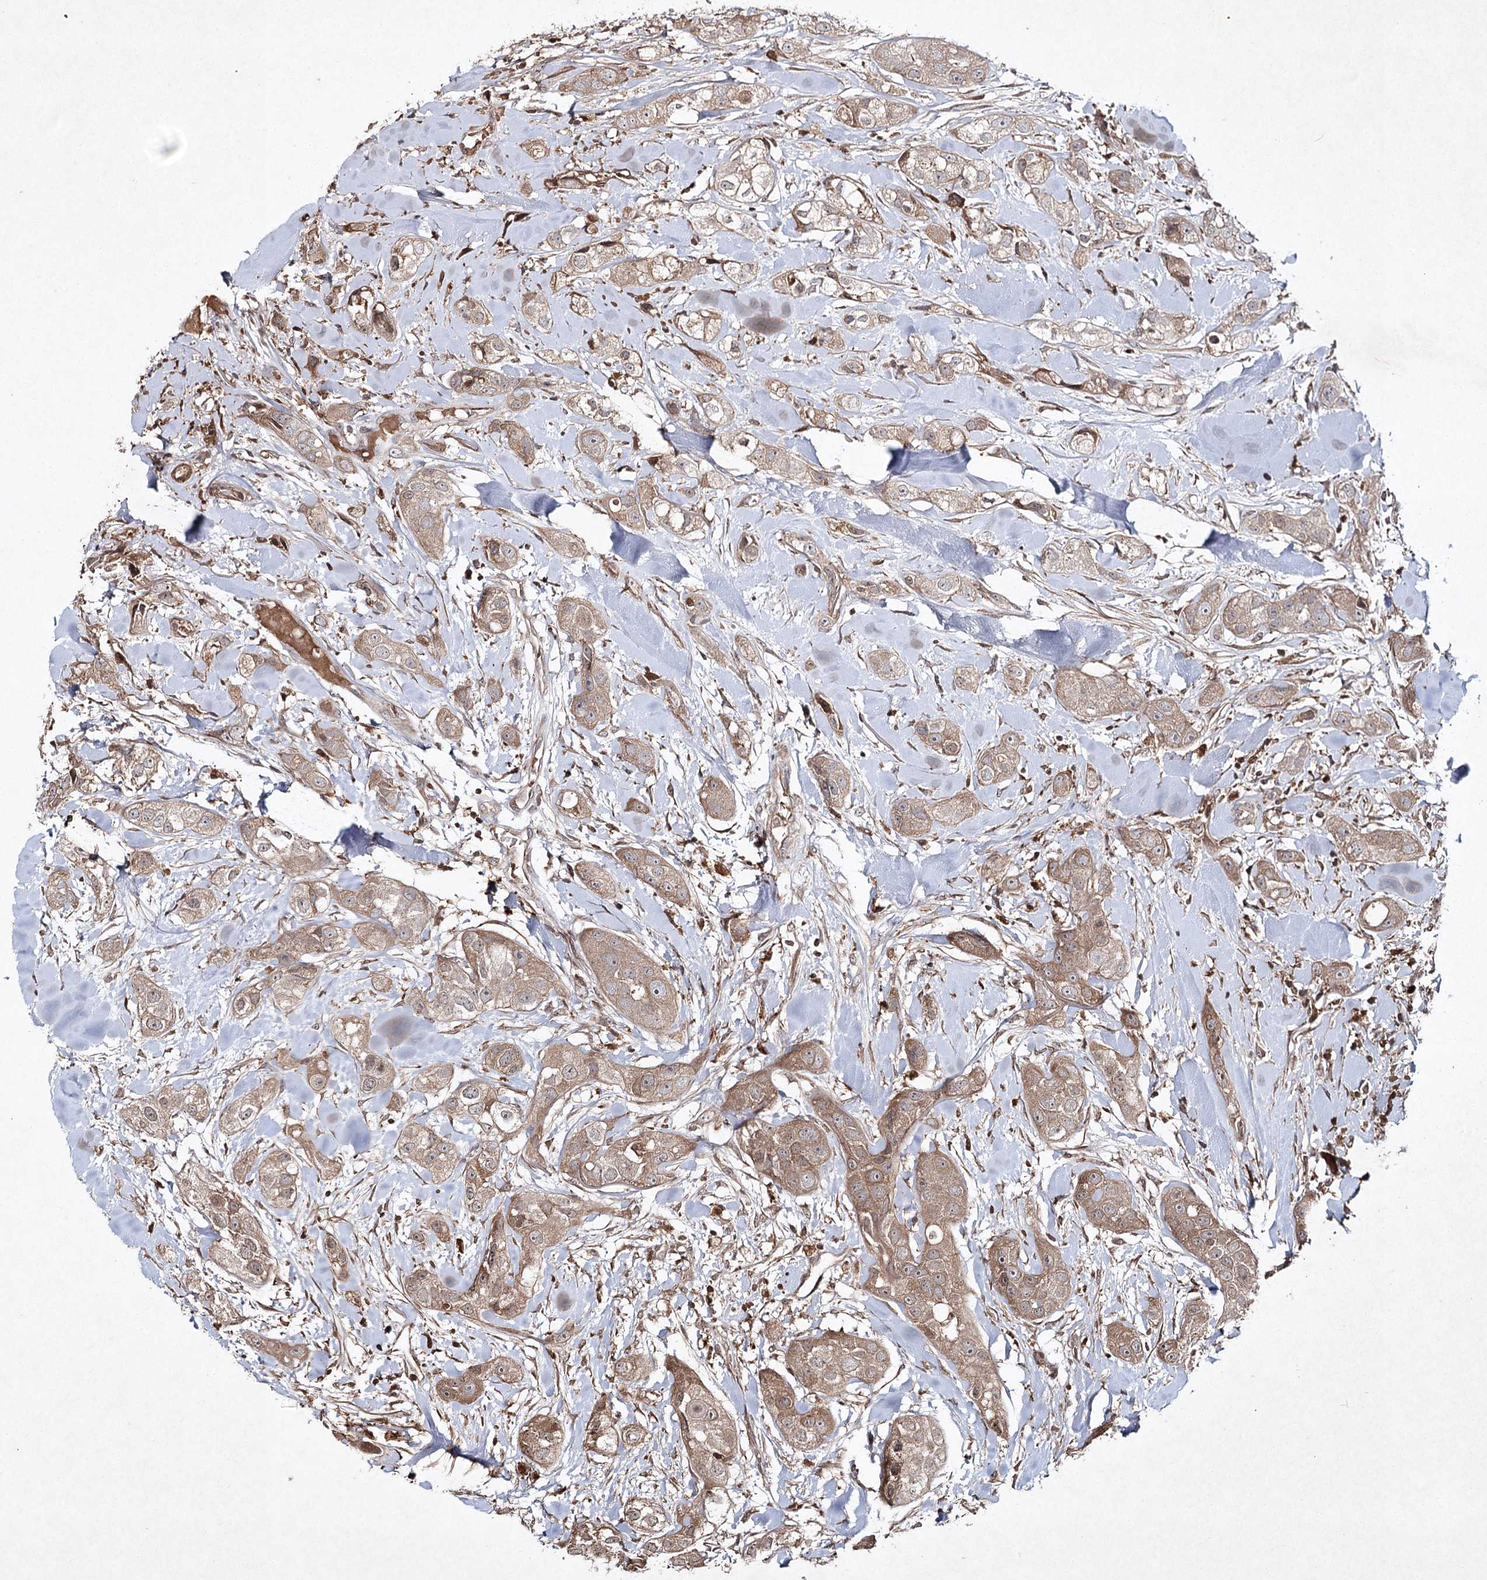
{"staining": {"intensity": "moderate", "quantity": "25%-75%", "location": "cytoplasmic/membranous"}, "tissue": "head and neck cancer", "cell_type": "Tumor cells", "image_type": "cancer", "snomed": [{"axis": "morphology", "description": "Normal tissue, NOS"}, {"axis": "morphology", "description": "Squamous cell carcinoma, NOS"}, {"axis": "topography", "description": "Skeletal muscle"}, {"axis": "topography", "description": "Head-Neck"}], "caption": "A histopathology image of human head and neck squamous cell carcinoma stained for a protein displays moderate cytoplasmic/membranous brown staining in tumor cells. (Stains: DAB in brown, nuclei in blue, Microscopy: brightfield microscopy at high magnification).", "gene": "CYP2B6", "patient": {"sex": "male", "age": 51}}